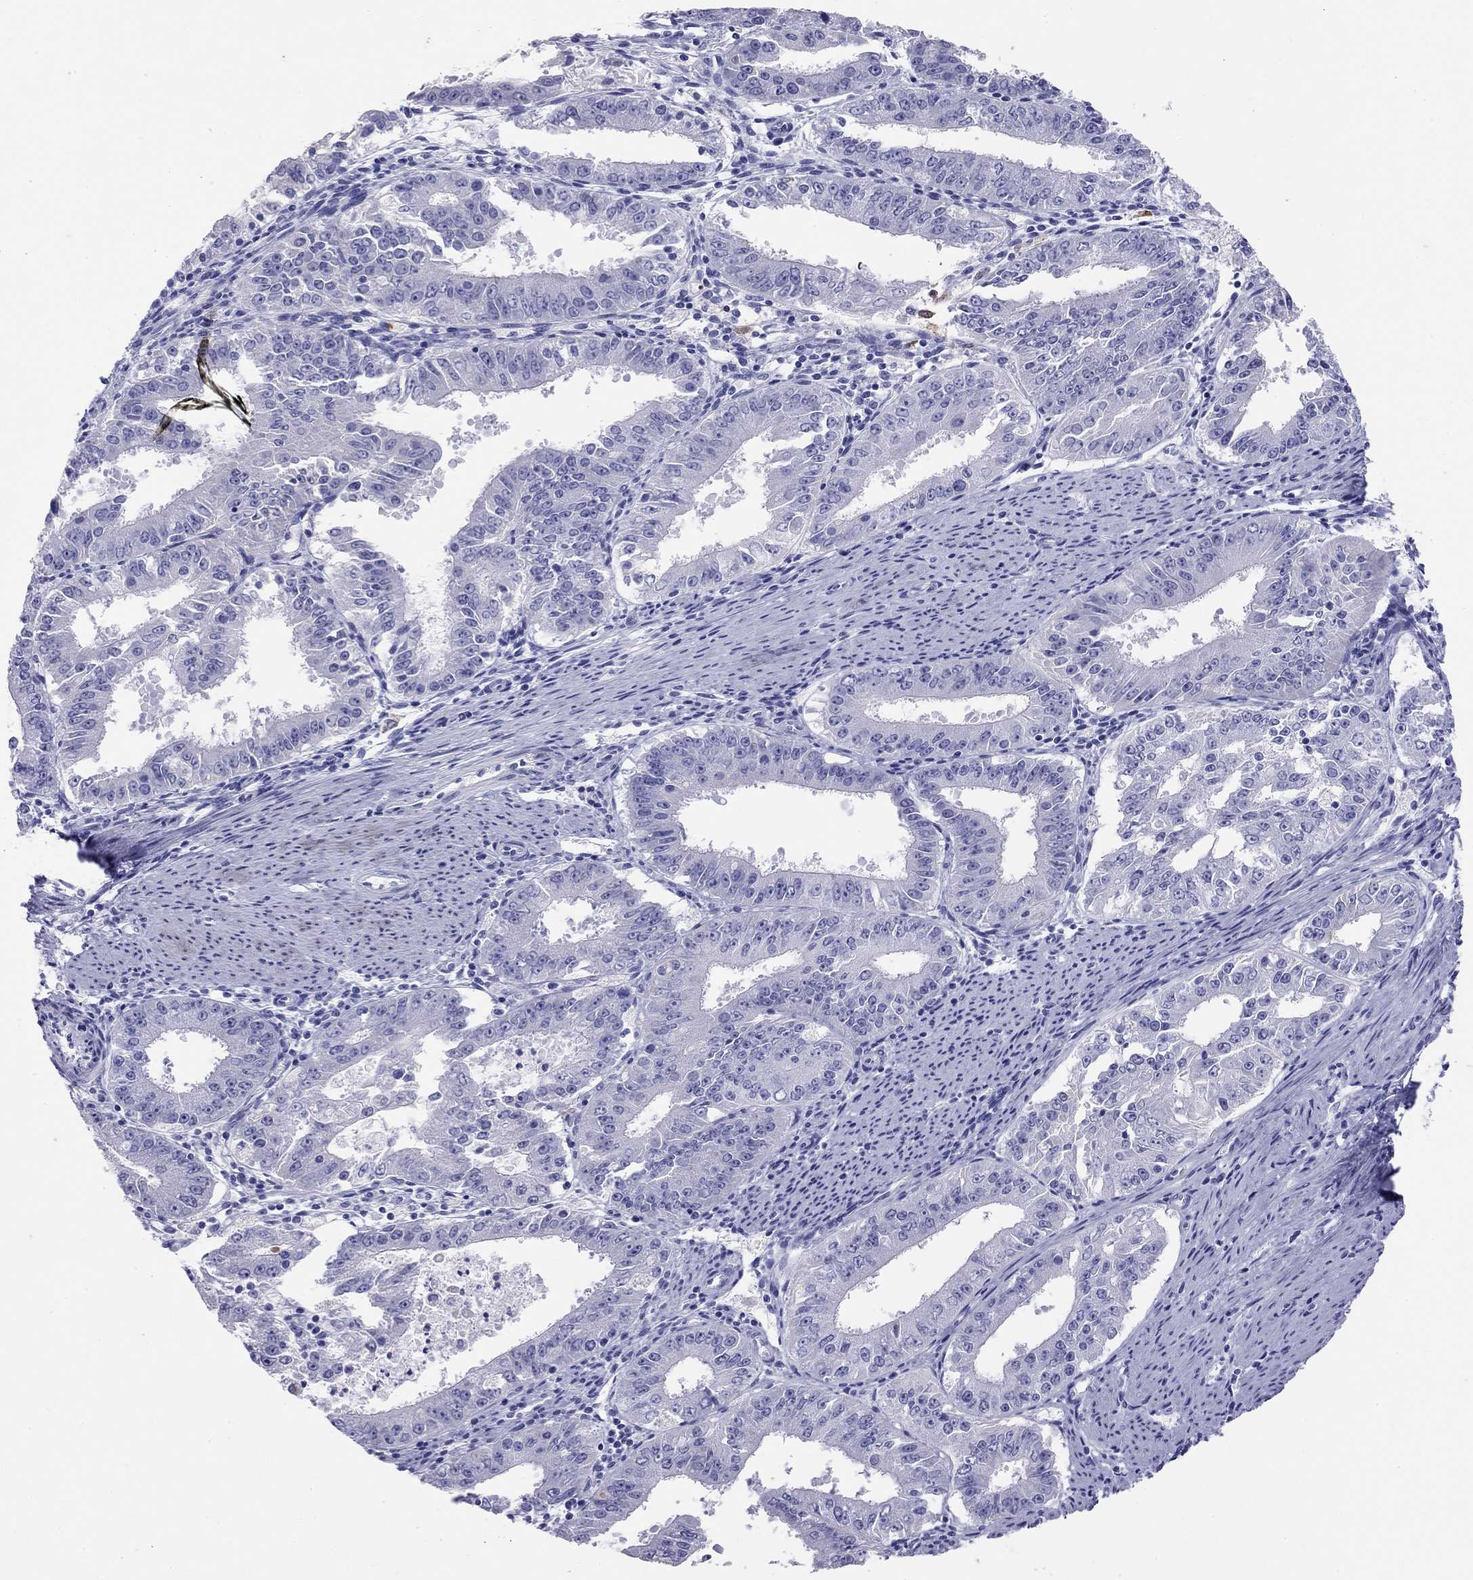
{"staining": {"intensity": "negative", "quantity": "none", "location": "none"}, "tissue": "ovarian cancer", "cell_type": "Tumor cells", "image_type": "cancer", "snomed": [{"axis": "morphology", "description": "Carcinoma, endometroid"}, {"axis": "topography", "description": "Ovary"}], "caption": "The photomicrograph shows no staining of tumor cells in ovarian endometroid carcinoma.", "gene": "HLA-DQB2", "patient": {"sex": "female", "age": 42}}